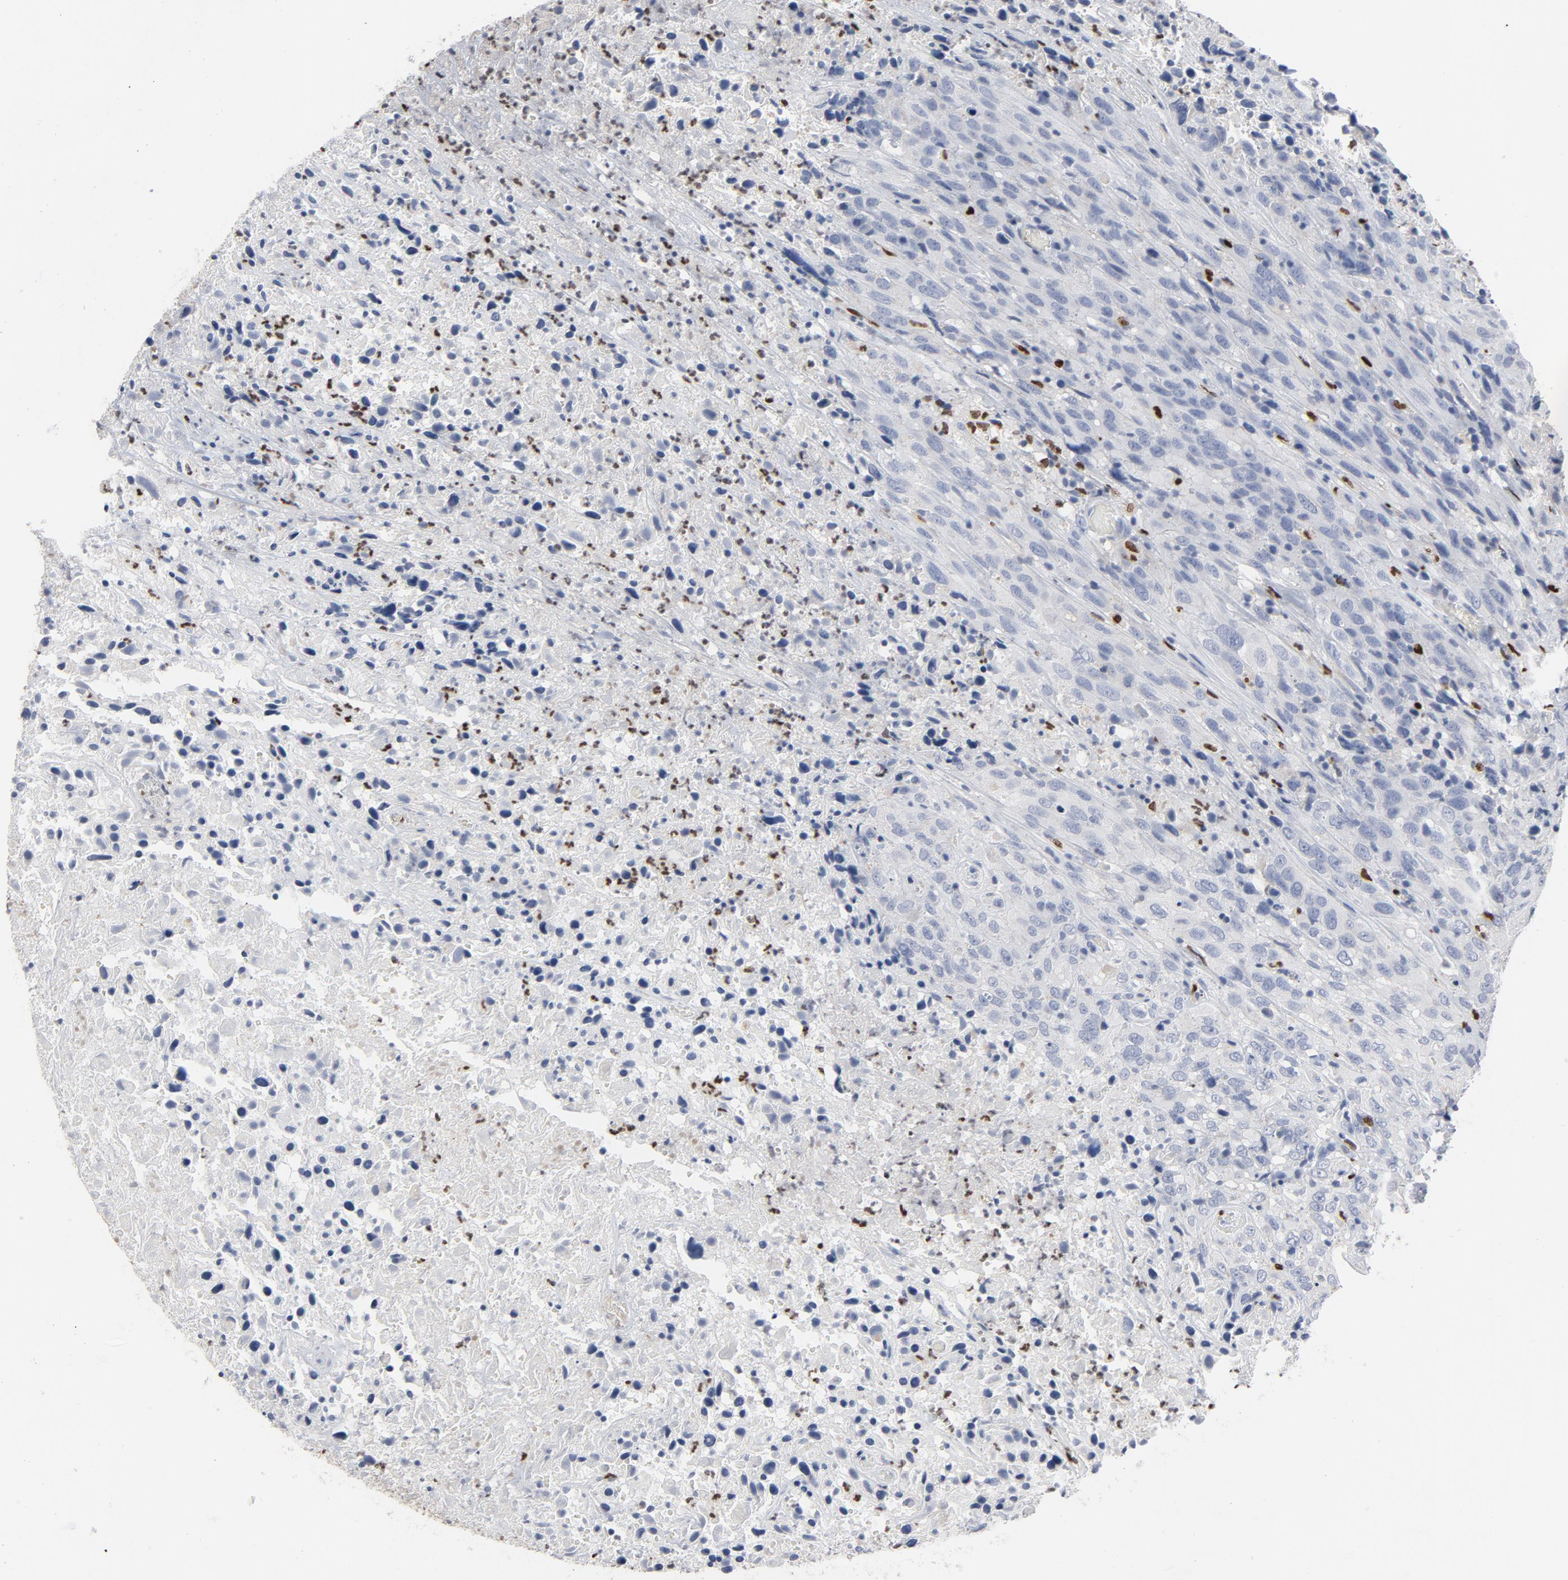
{"staining": {"intensity": "negative", "quantity": "none", "location": "none"}, "tissue": "urothelial cancer", "cell_type": "Tumor cells", "image_type": "cancer", "snomed": [{"axis": "morphology", "description": "Urothelial carcinoma, High grade"}, {"axis": "topography", "description": "Urinary bladder"}], "caption": "Histopathology image shows no protein staining in tumor cells of high-grade urothelial carcinoma tissue.", "gene": "SPI1", "patient": {"sex": "male", "age": 61}}